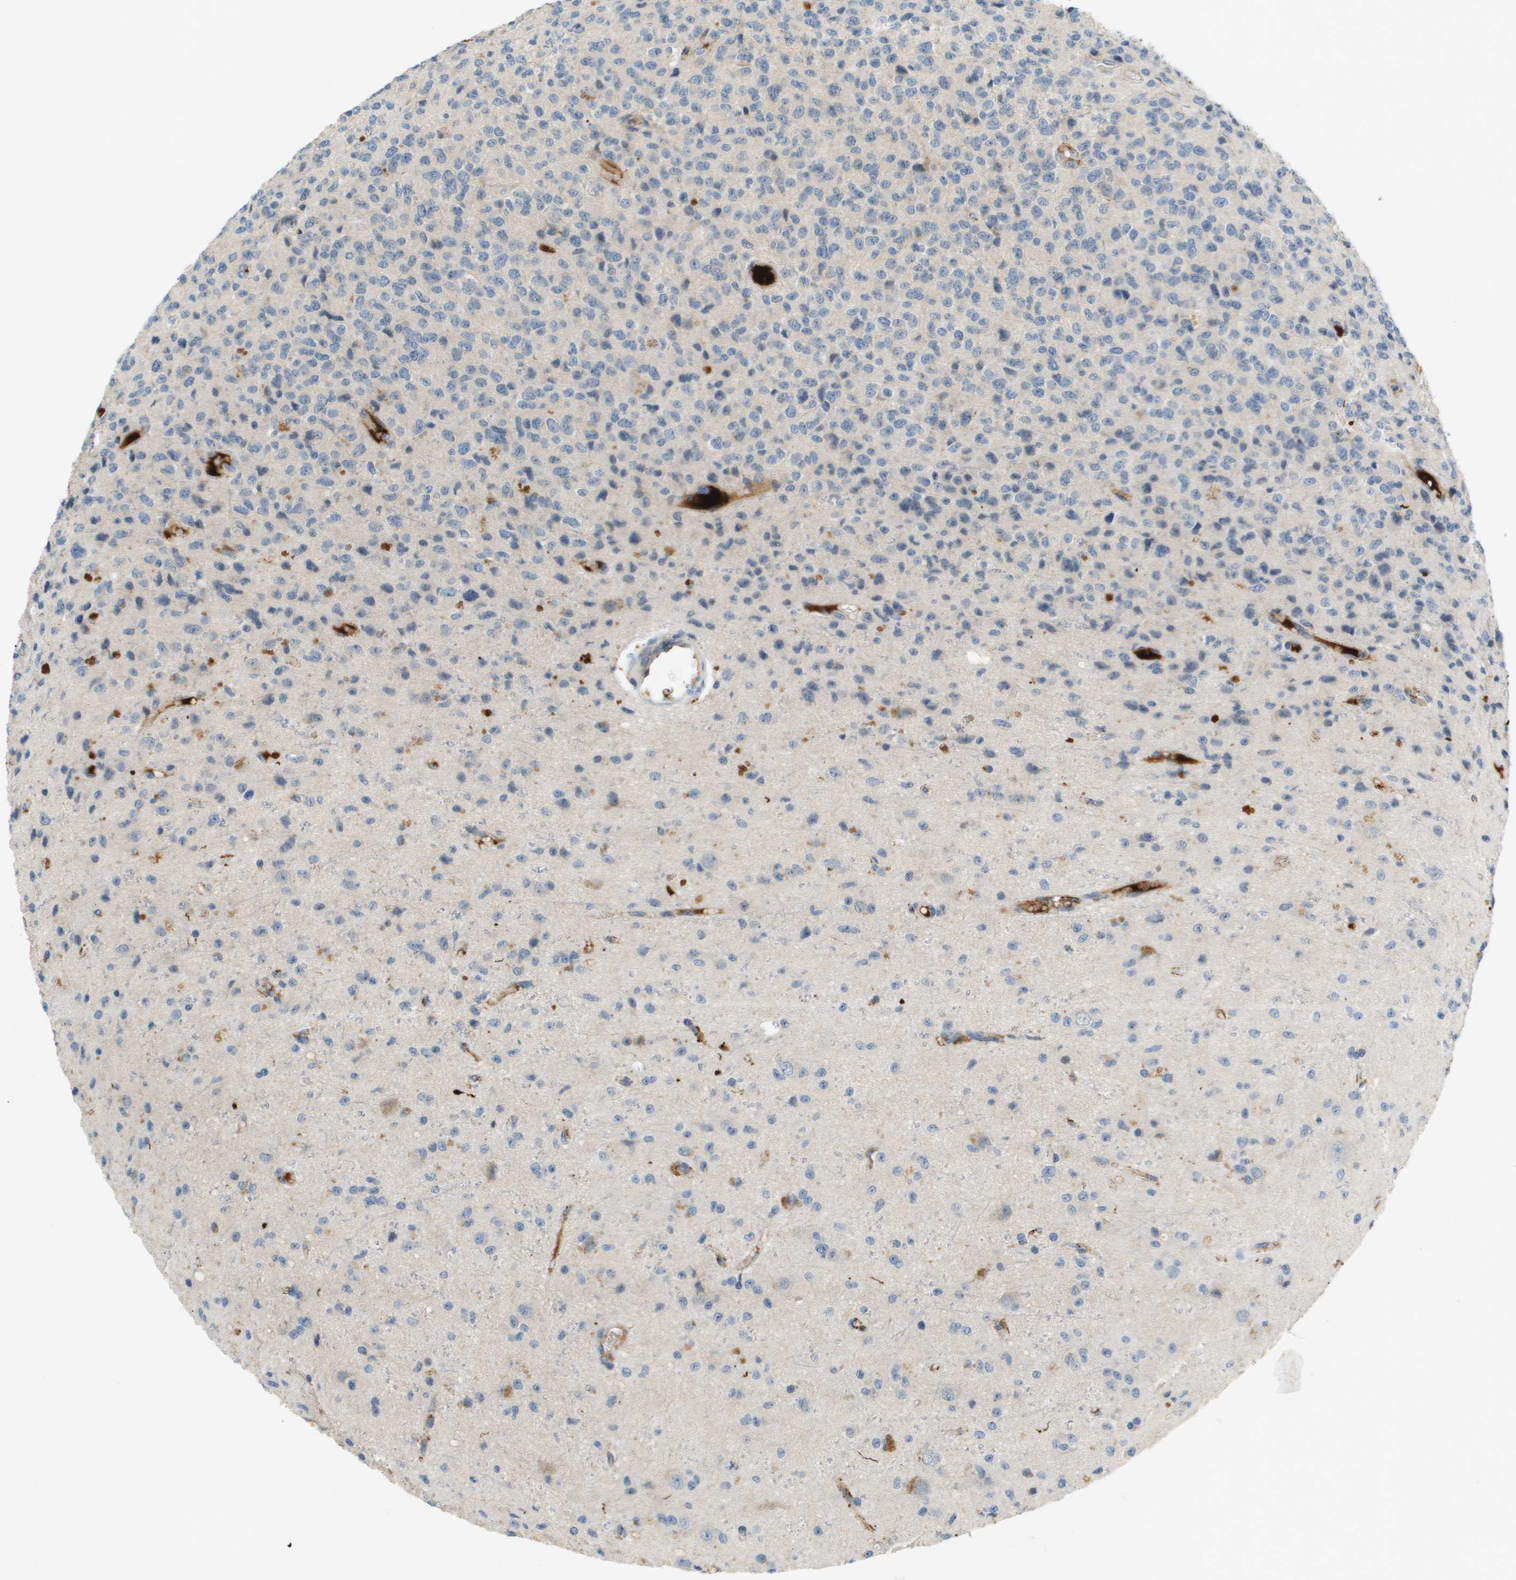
{"staining": {"intensity": "weak", "quantity": "<25%", "location": "cytoplasmic/membranous"}, "tissue": "glioma", "cell_type": "Tumor cells", "image_type": "cancer", "snomed": [{"axis": "morphology", "description": "Glioma, malignant, High grade"}, {"axis": "topography", "description": "pancreas cauda"}], "caption": "Tumor cells show no significant expression in glioma.", "gene": "VTN", "patient": {"sex": "male", "age": 60}}